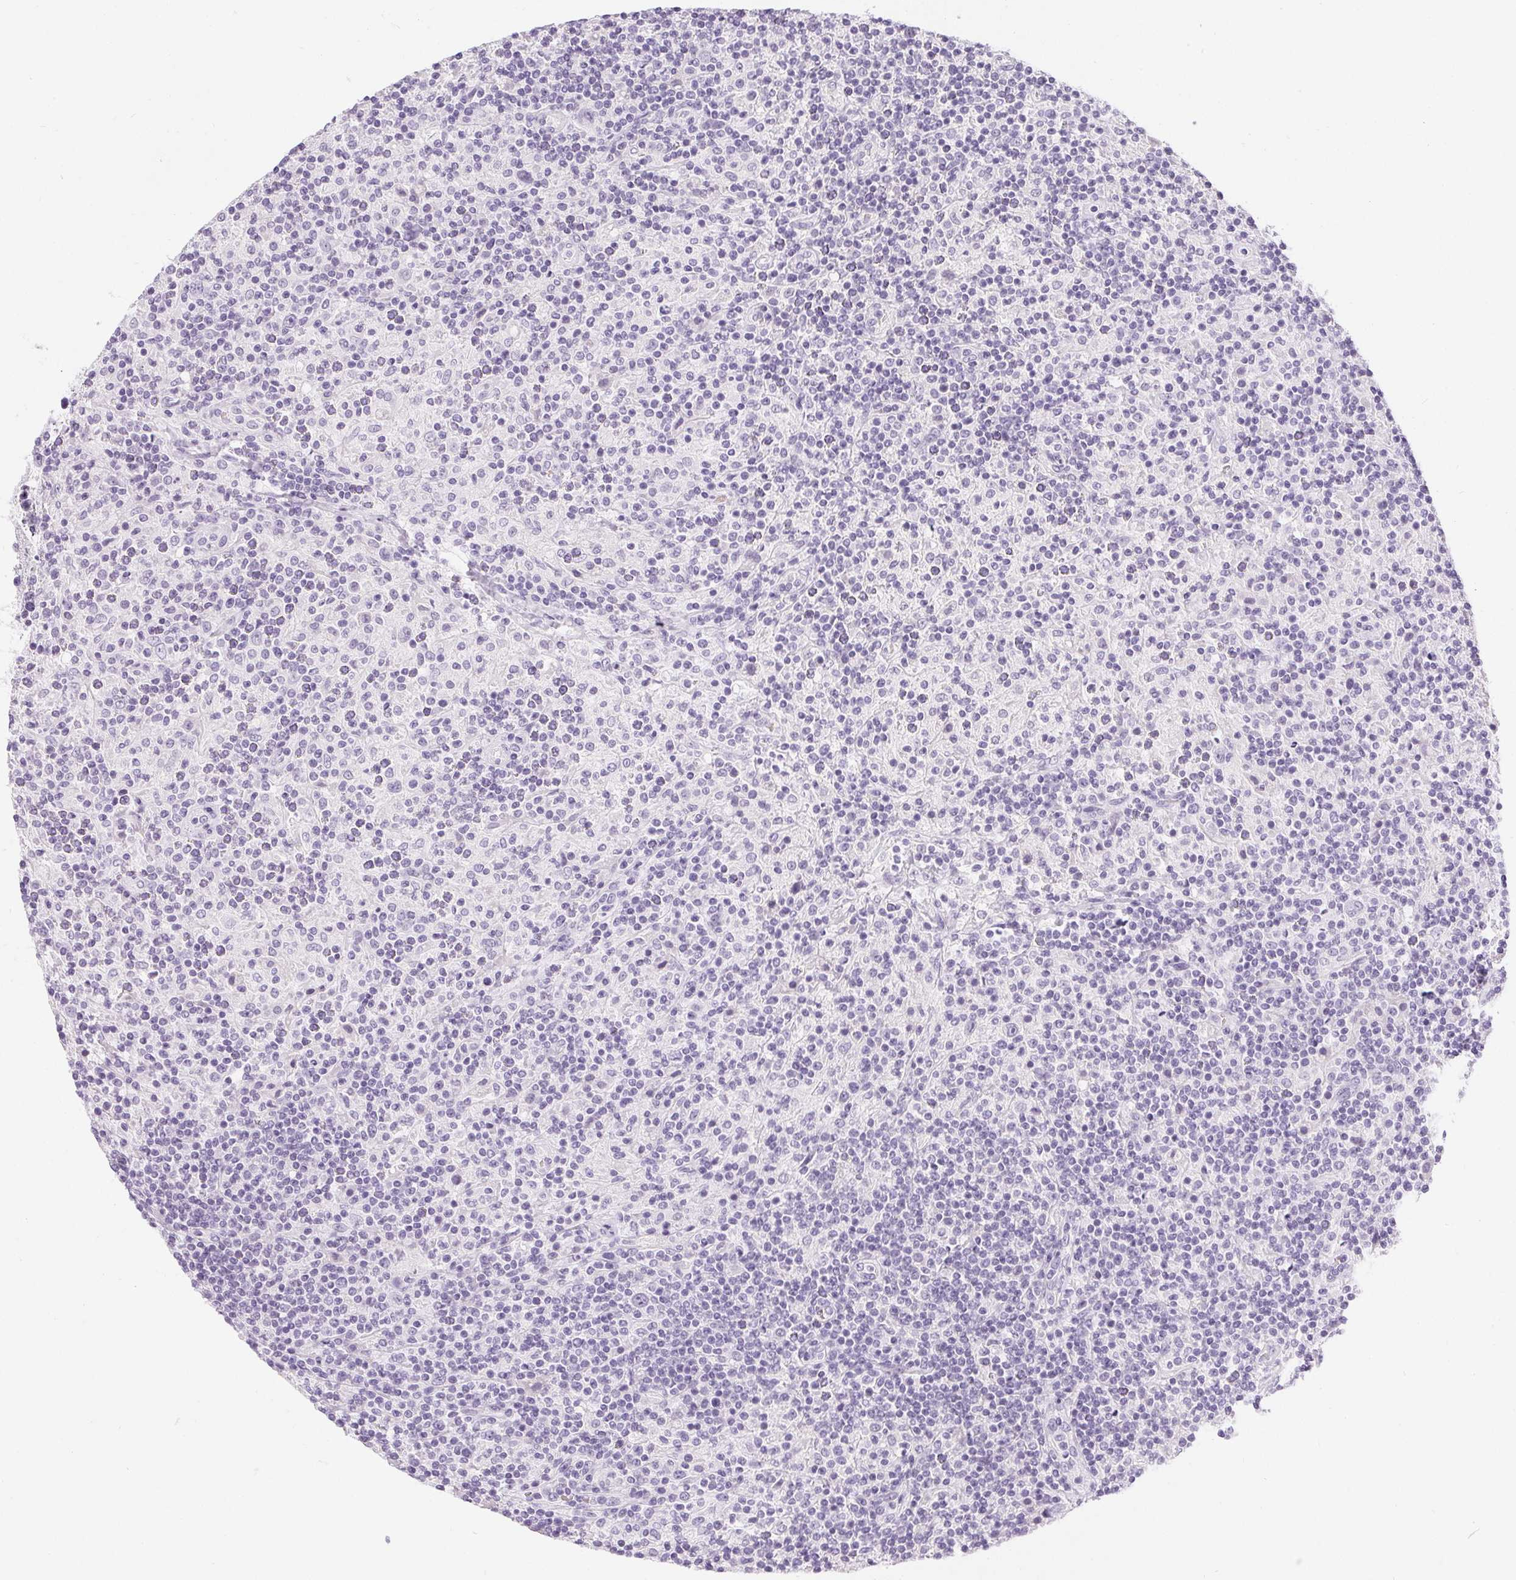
{"staining": {"intensity": "negative", "quantity": "none", "location": "none"}, "tissue": "lymphoma", "cell_type": "Tumor cells", "image_type": "cancer", "snomed": [{"axis": "morphology", "description": "Hodgkin's disease, NOS"}, {"axis": "topography", "description": "Lymph node"}], "caption": "An image of lymphoma stained for a protein exhibits no brown staining in tumor cells. (Brightfield microscopy of DAB (3,3'-diaminobenzidine) IHC at high magnification).", "gene": "PPY", "patient": {"sex": "male", "age": 70}}